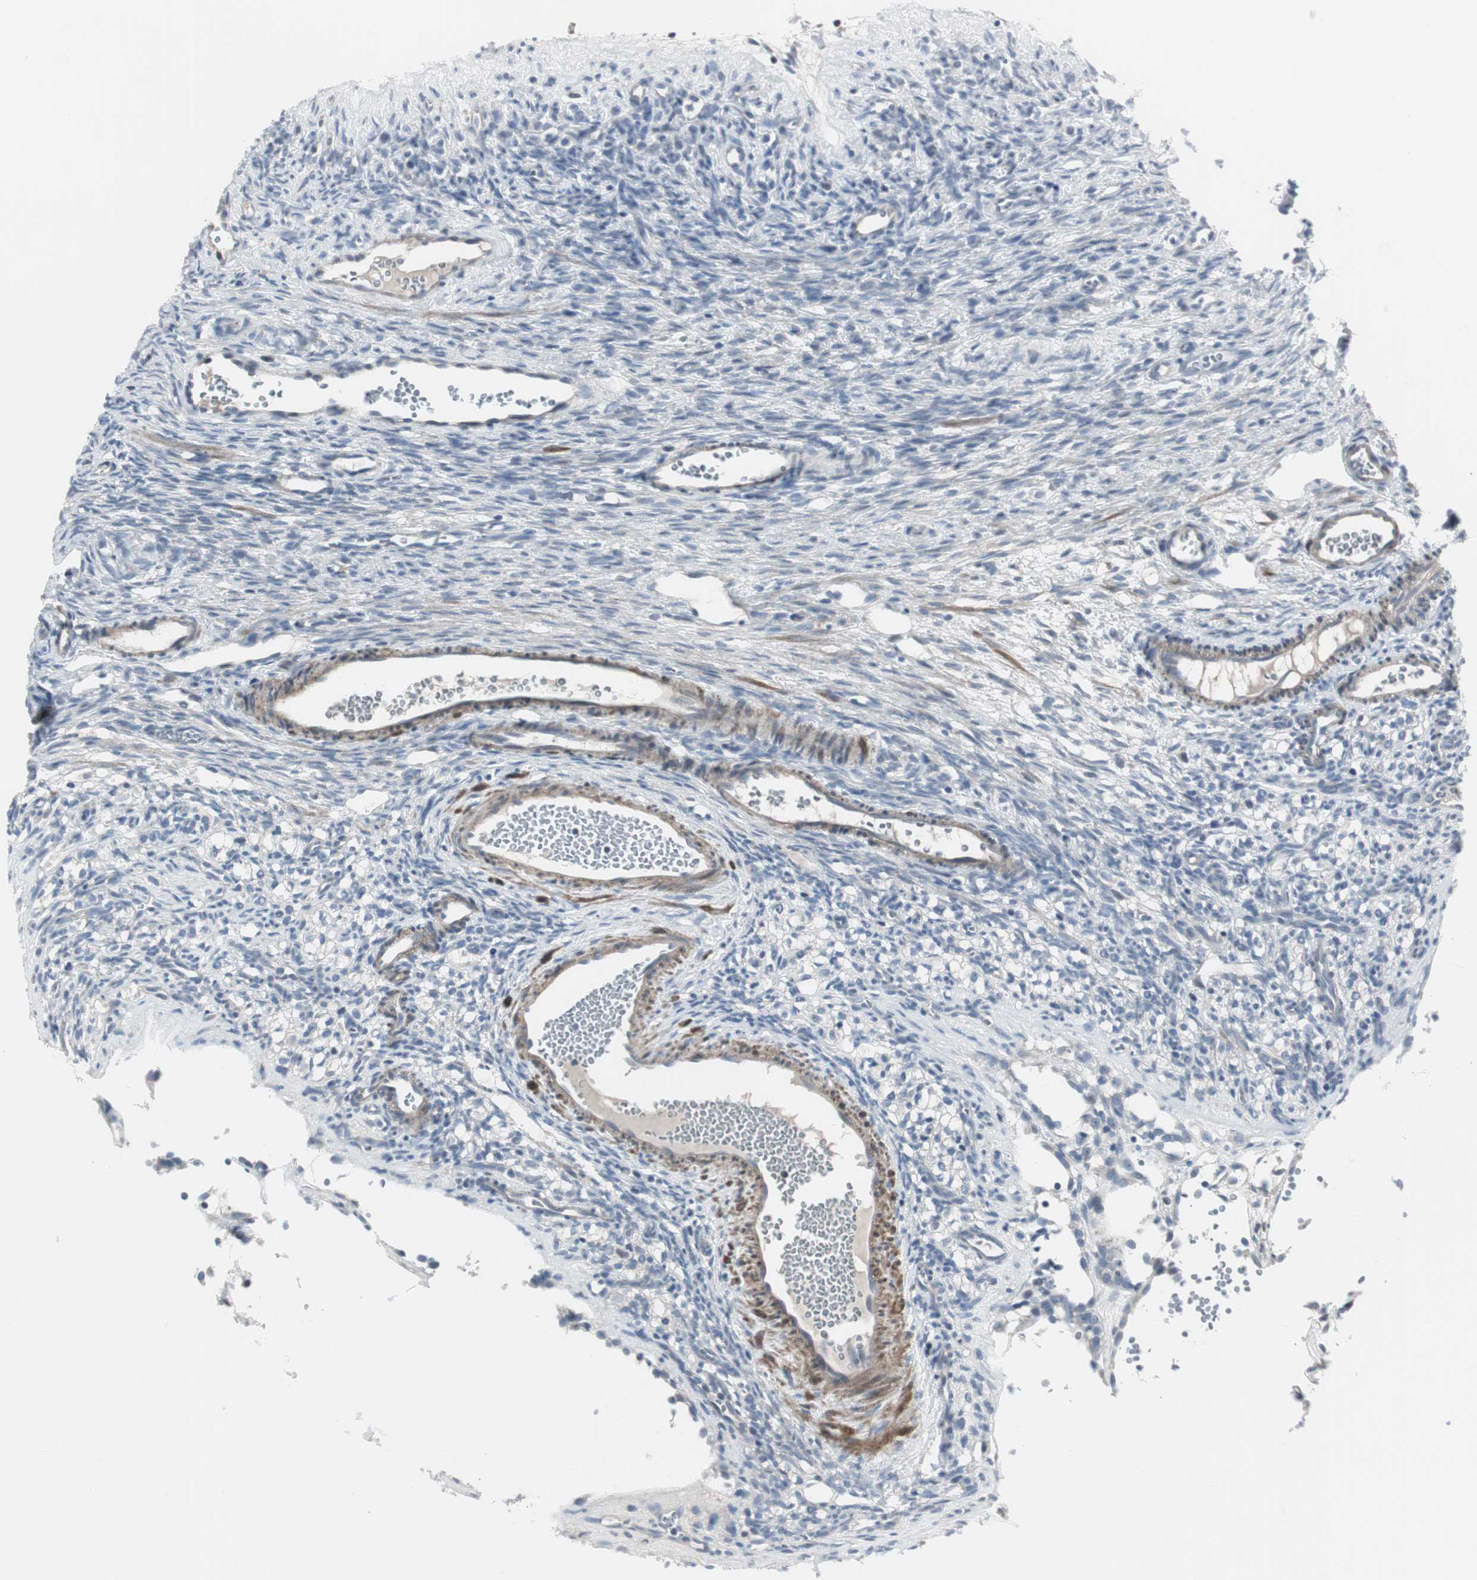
{"staining": {"intensity": "negative", "quantity": "none", "location": "none"}, "tissue": "ovary", "cell_type": "Ovarian stroma cells", "image_type": "normal", "snomed": [{"axis": "morphology", "description": "Normal tissue, NOS"}, {"axis": "topography", "description": "Ovary"}], "caption": "DAB (3,3'-diaminobenzidine) immunohistochemical staining of normal ovary demonstrates no significant expression in ovarian stroma cells. Brightfield microscopy of IHC stained with DAB (3,3'-diaminobenzidine) (brown) and hematoxylin (blue), captured at high magnification.", "gene": "DMPK", "patient": {"sex": "female", "age": 35}}